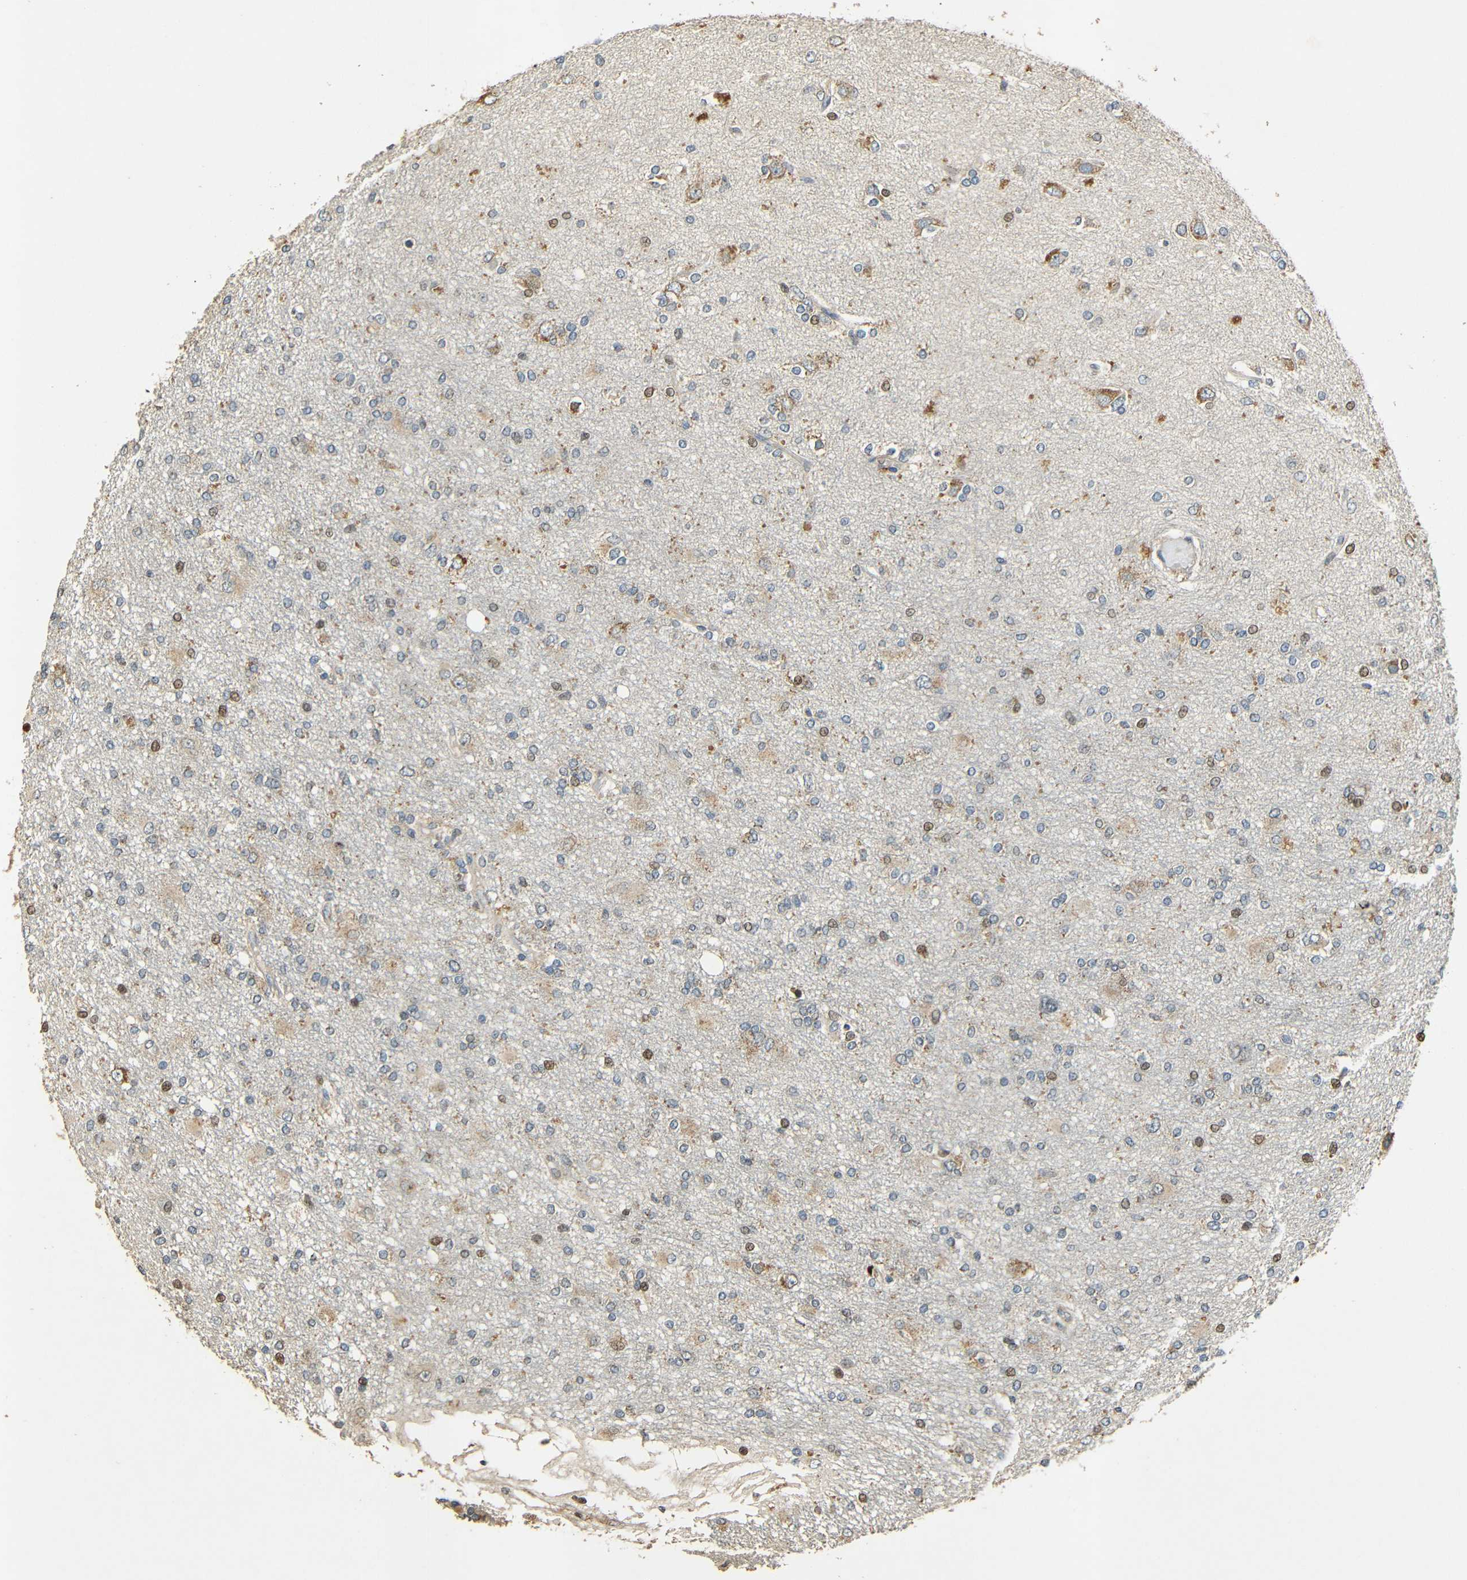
{"staining": {"intensity": "moderate", "quantity": "25%-75%", "location": "cytoplasmic/membranous"}, "tissue": "glioma", "cell_type": "Tumor cells", "image_type": "cancer", "snomed": [{"axis": "morphology", "description": "Glioma, malignant, High grade"}, {"axis": "topography", "description": "Brain"}], "caption": "Tumor cells reveal moderate cytoplasmic/membranous positivity in approximately 25%-75% of cells in malignant high-grade glioma.", "gene": "KAZALD1", "patient": {"sex": "female", "age": 59}}